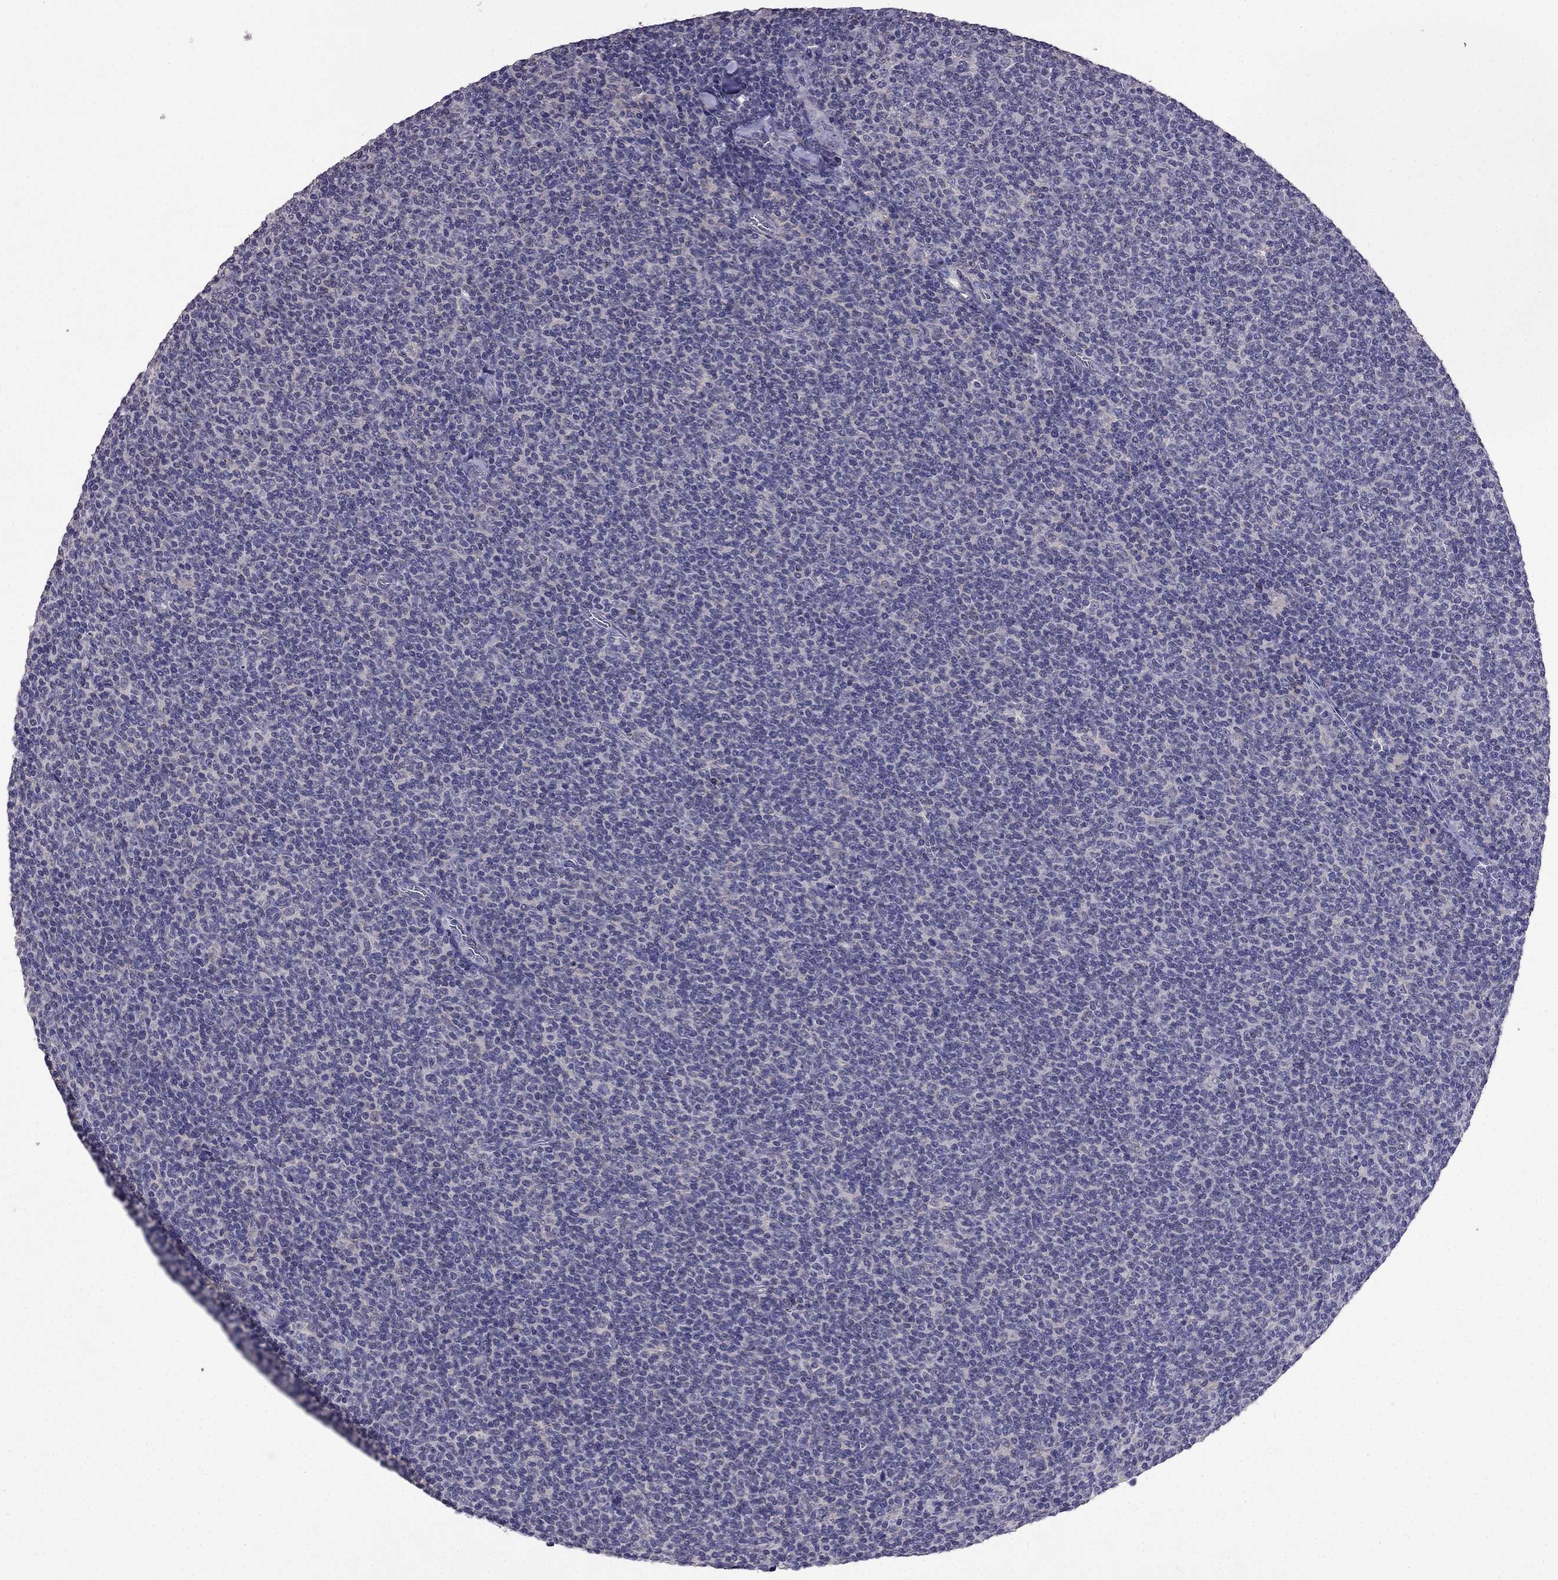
{"staining": {"intensity": "negative", "quantity": "none", "location": "none"}, "tissue": "lymphoma", "cell_type": "Tumor cells", "image_type": "cancer", "snomed": [{"axis": "morphology", "description": "Malignant lymphoma, non-Hodgkin's type, Low grade"}, {"axis": "topography", "description": "Lymph node"}], "caption": "Immunohistochemistry of human lymphoma displays no staining in tumor cells.", "gene": "AQP9", "patient": {"sex": "male", "age": 52}}